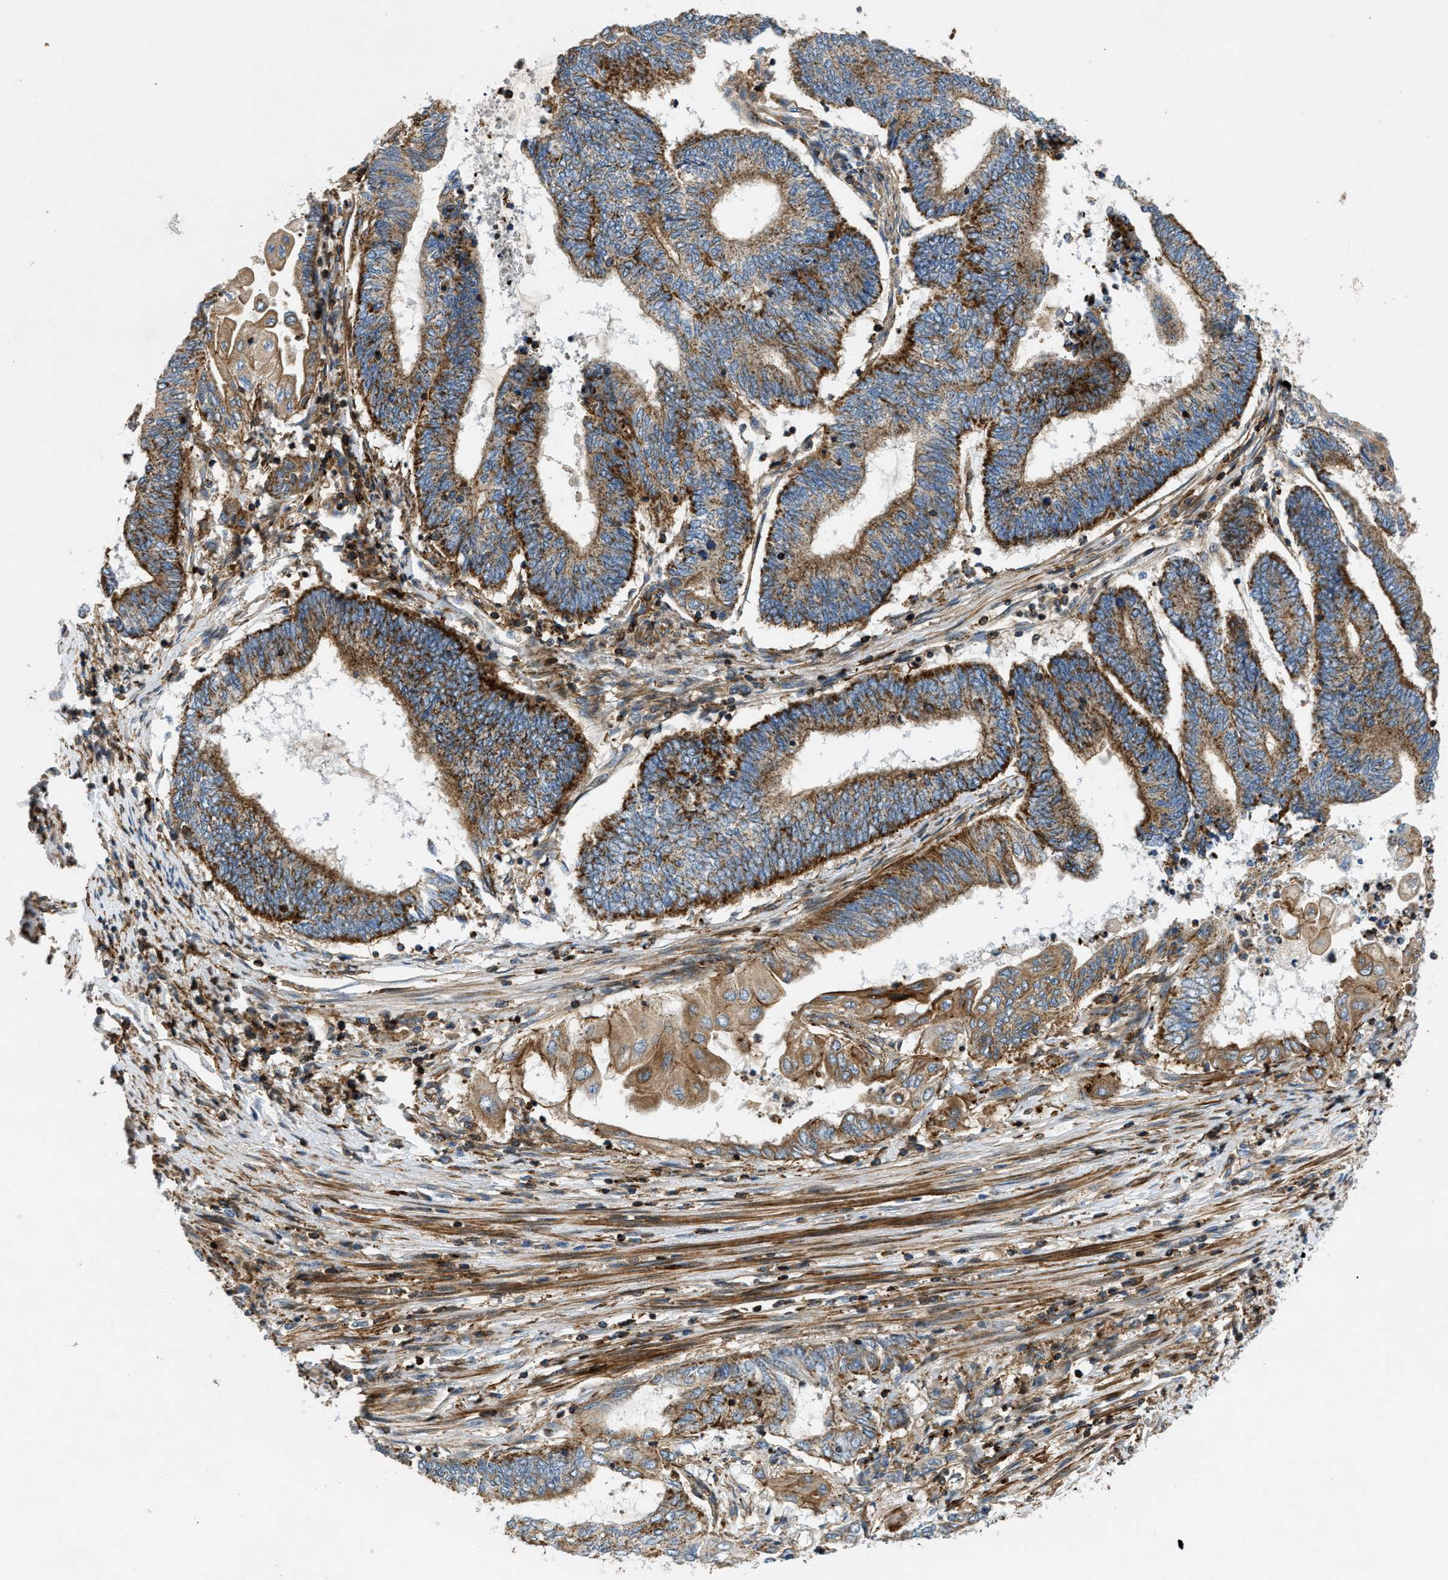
{"staining": {"intensity": "moderate", "quantity": ">75%", "location": "cytoplasmic/membranous"}, "tissue": "endometrial cancer", "cell_type": "Tumor cells", "image_type": "cancer", "snomed": [{"axis": "morphology", "description": "Adenocarcinoma, NOS"}, {"axis": "topography", "description": "Uterus"}, {"axis": "topography", "description": "Endometrium"}], "caption": "IHC image of neoplastic tissue: human endometrial cancer stained using IHC demonstrates medium levels of moderate protein expression localized specifically in the cytoplasmic/membranous of tumor cells, appearing as a cytoplasmic/membranous brown color.", "gene": "DHODH", "patient": {"sex": "female", "age": 70}}